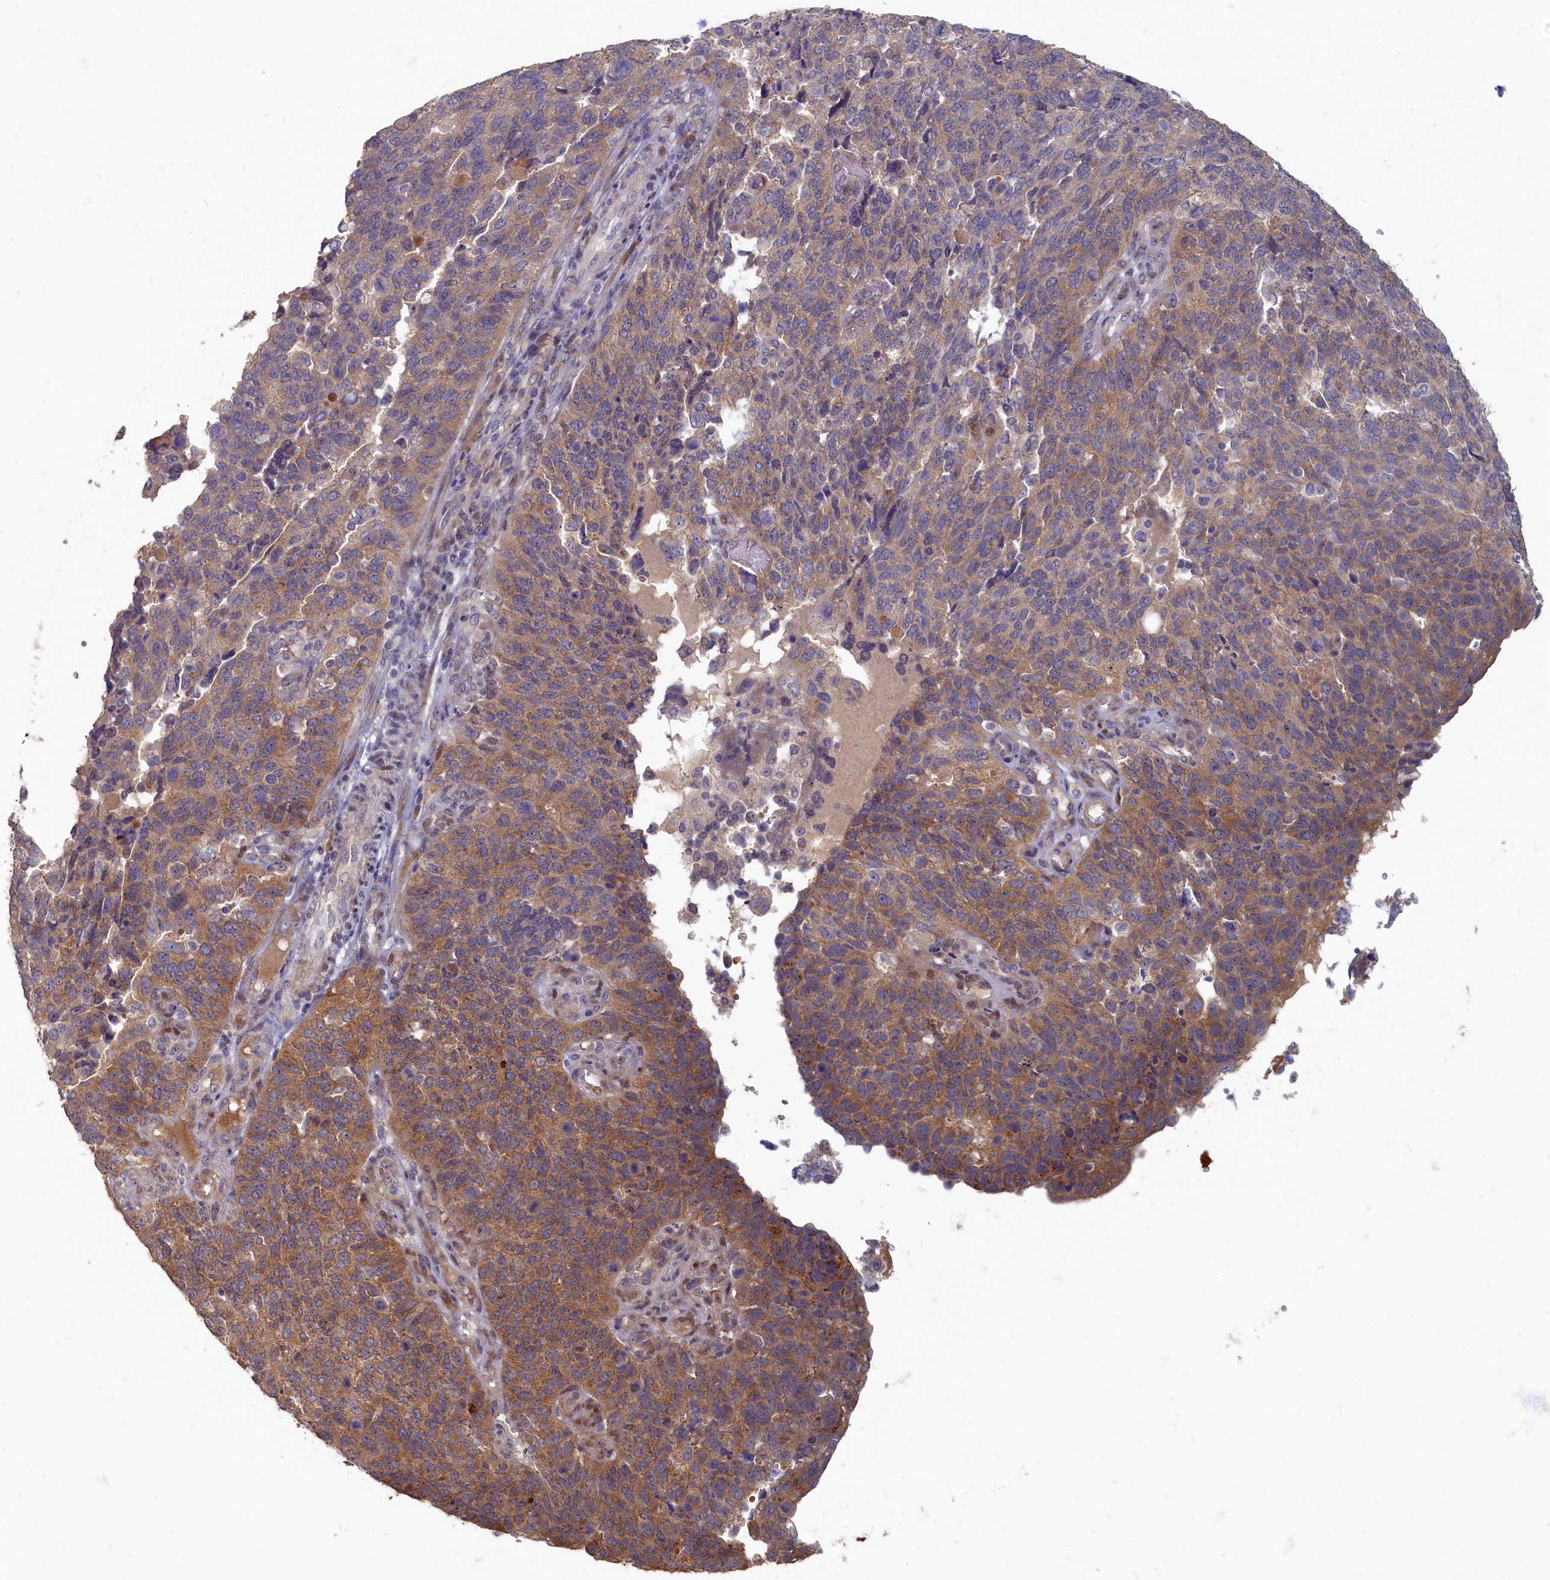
{"staining": {"intensity": "moderate", "quantity": "25%-75%", "location": "cytoplasmic/membranous"}, "tissue": "endometrial cancer", "cell_type": "Tumor cells", "image_type": "cancer", "snomed": [{"axis": "morphology", "description": "Adenocarcinoma, NOS"}, {"axis": "topography", "description": "Endometrium"}], "caption": "Human endometrial adenocarcinoma stained with a protein marker displays moderate staining in tumor cells.", "gene": "HUNK", "patient": {"sex": "female", "age": 66}}